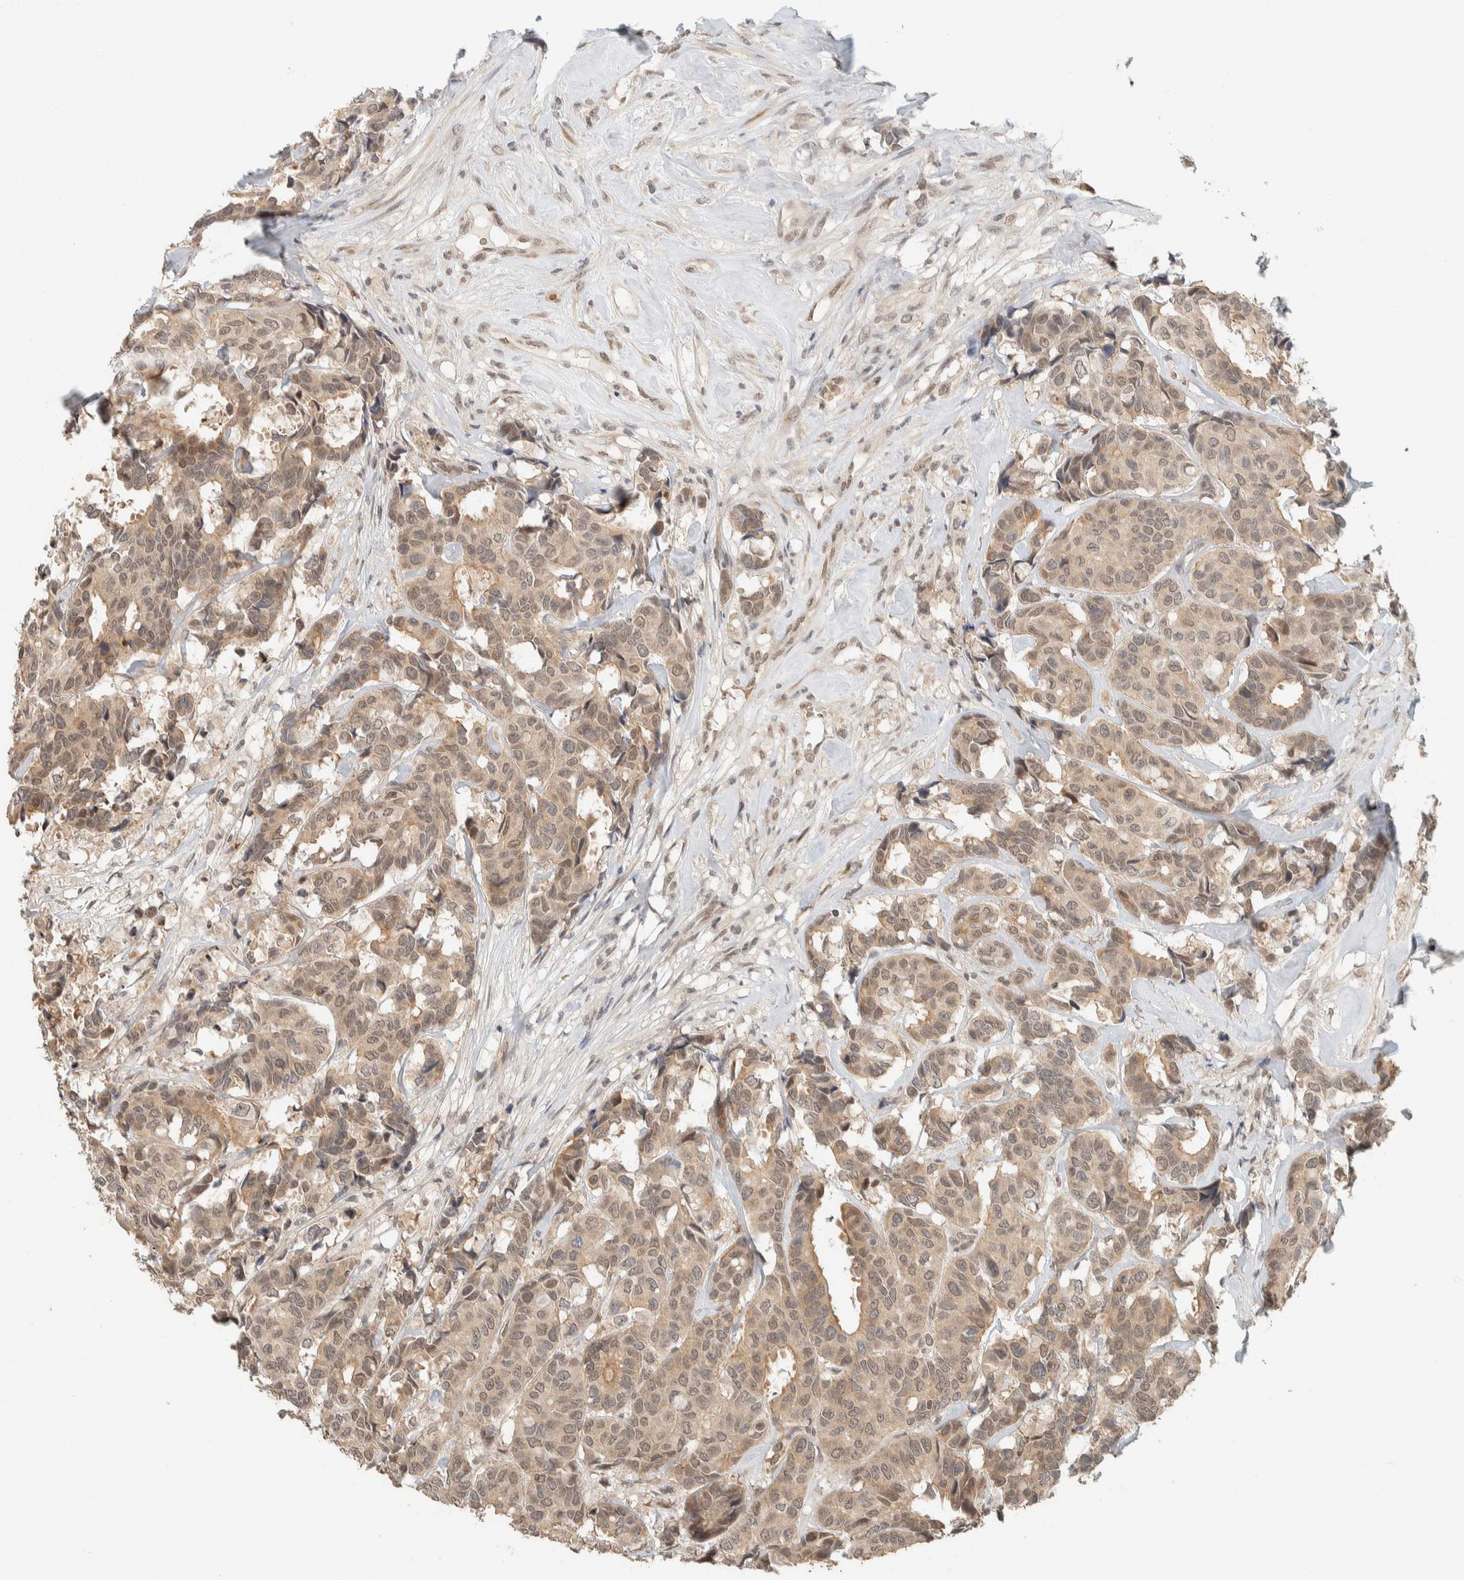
{"staining": {"intensity": "weak", "quantity": ">75%", "location": "cytoplasmic/membranous,nuclear"}, "tissue": "breast cancer", "cell_type": "Tumor cells", "image_type": "cancer", "snomed": [{"axis": "morphology", "description": "Duct carcinoma"}, {"axis": "topography", "description": "Breast"}], "caption": "Immunohistochemical staining of breast invasive ductal carcinoma exhibits low levels of weak cytoplasmic/membranous and nuclear positivity in about >75% of tumor cells.", "gene": "ZBTB2", "patient": {"sex": "female", "age": 87}}